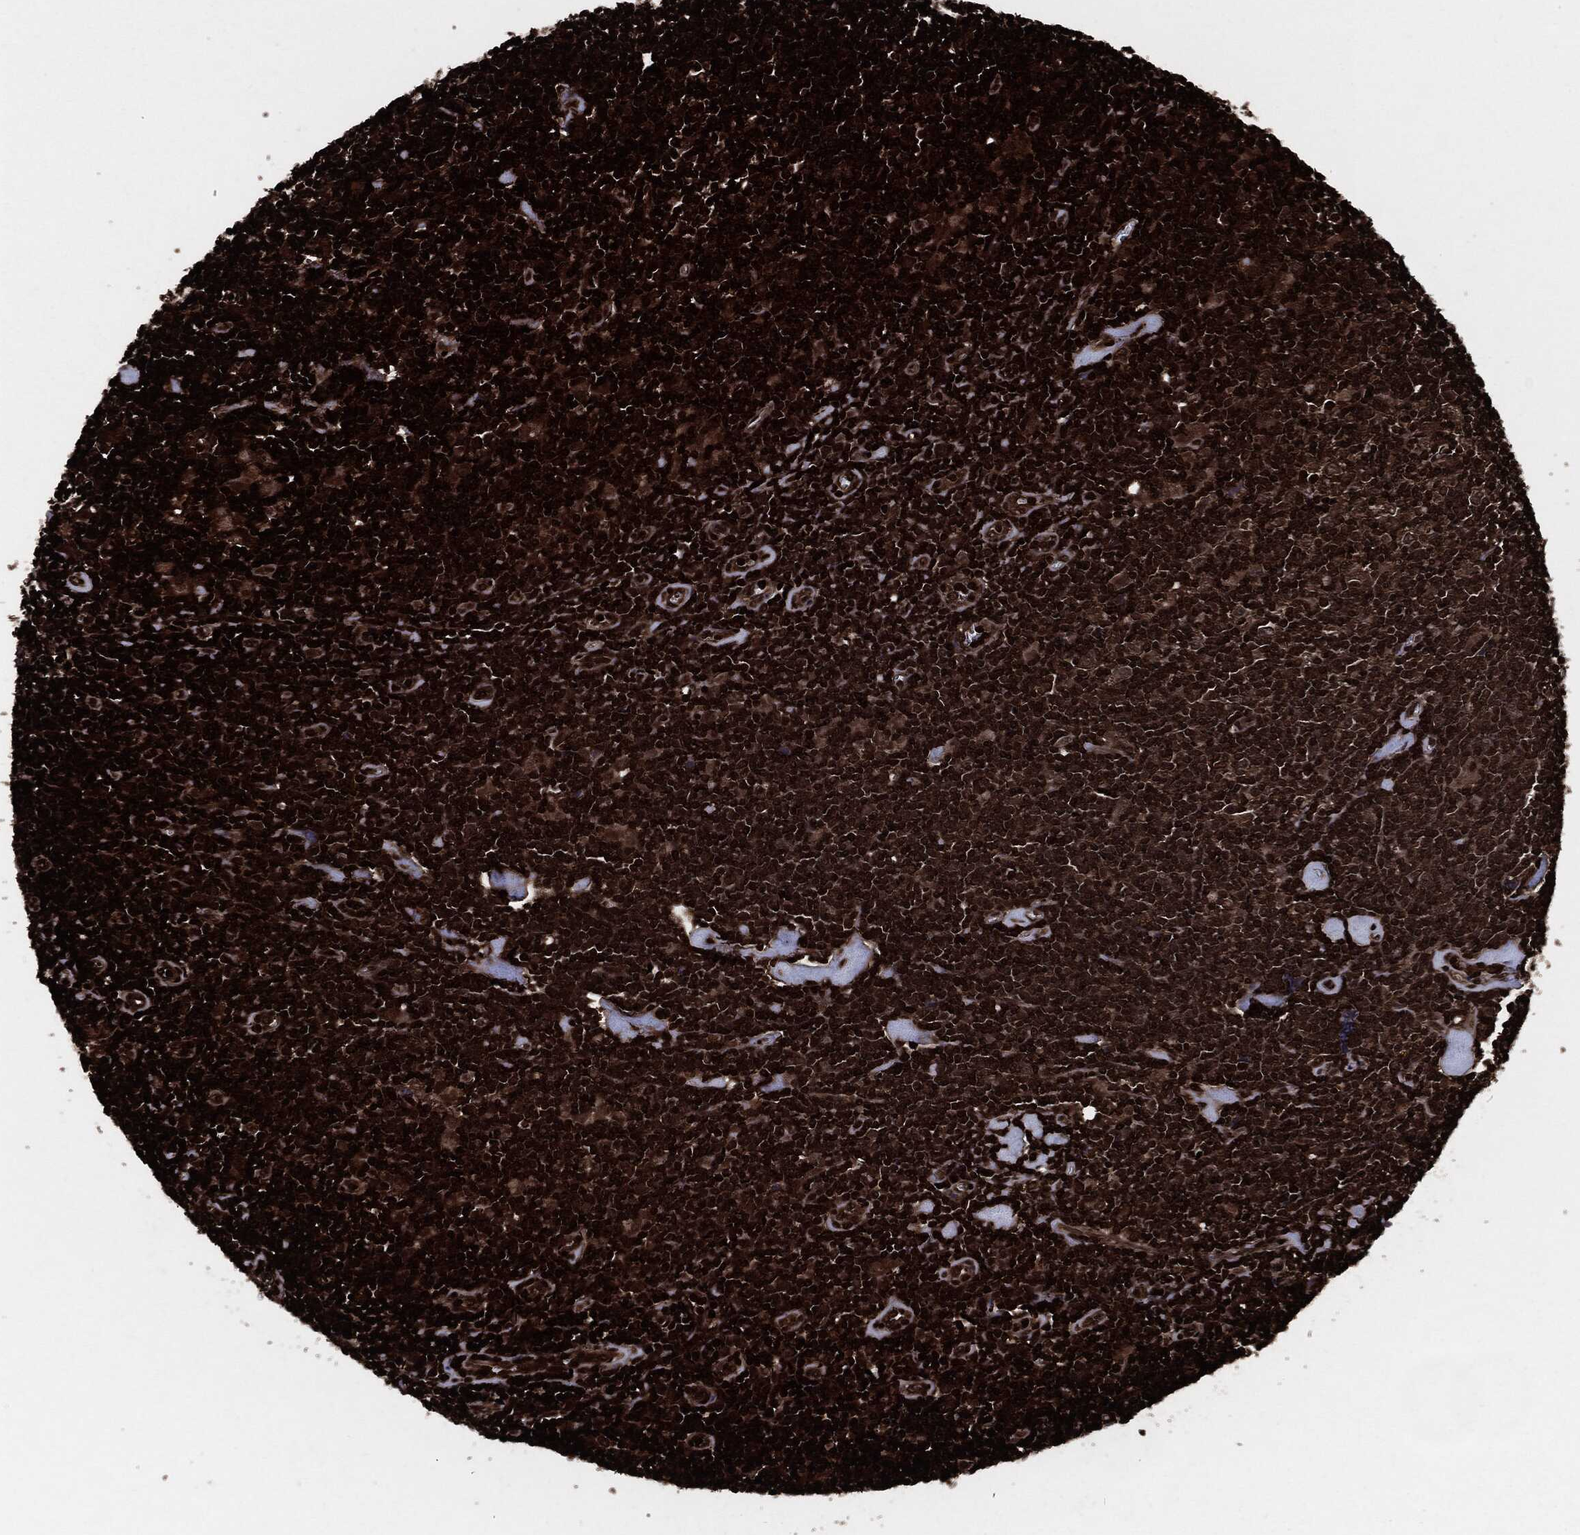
{"staining": {"intensity": "strong", "quantity": ">75%", "location": "cytoplasmic/membranous"}, "tissue": "lymphoma", "cell_type": "Tumor cells", "image_type": "cancer", "snomed": [{"axis": "morphology", "description": "Hodgkin's disease, NOS"}, {"axis": "topography", "description": "Lymph node"}], "caption": "Brown immunohistochemical staining in human lymphoma exhibits strong cytoplasmic/membranous positivity in about >75% of tumor cells.", "gene": "YWHAB", "patient": {"sex": "male", "age": 40}}